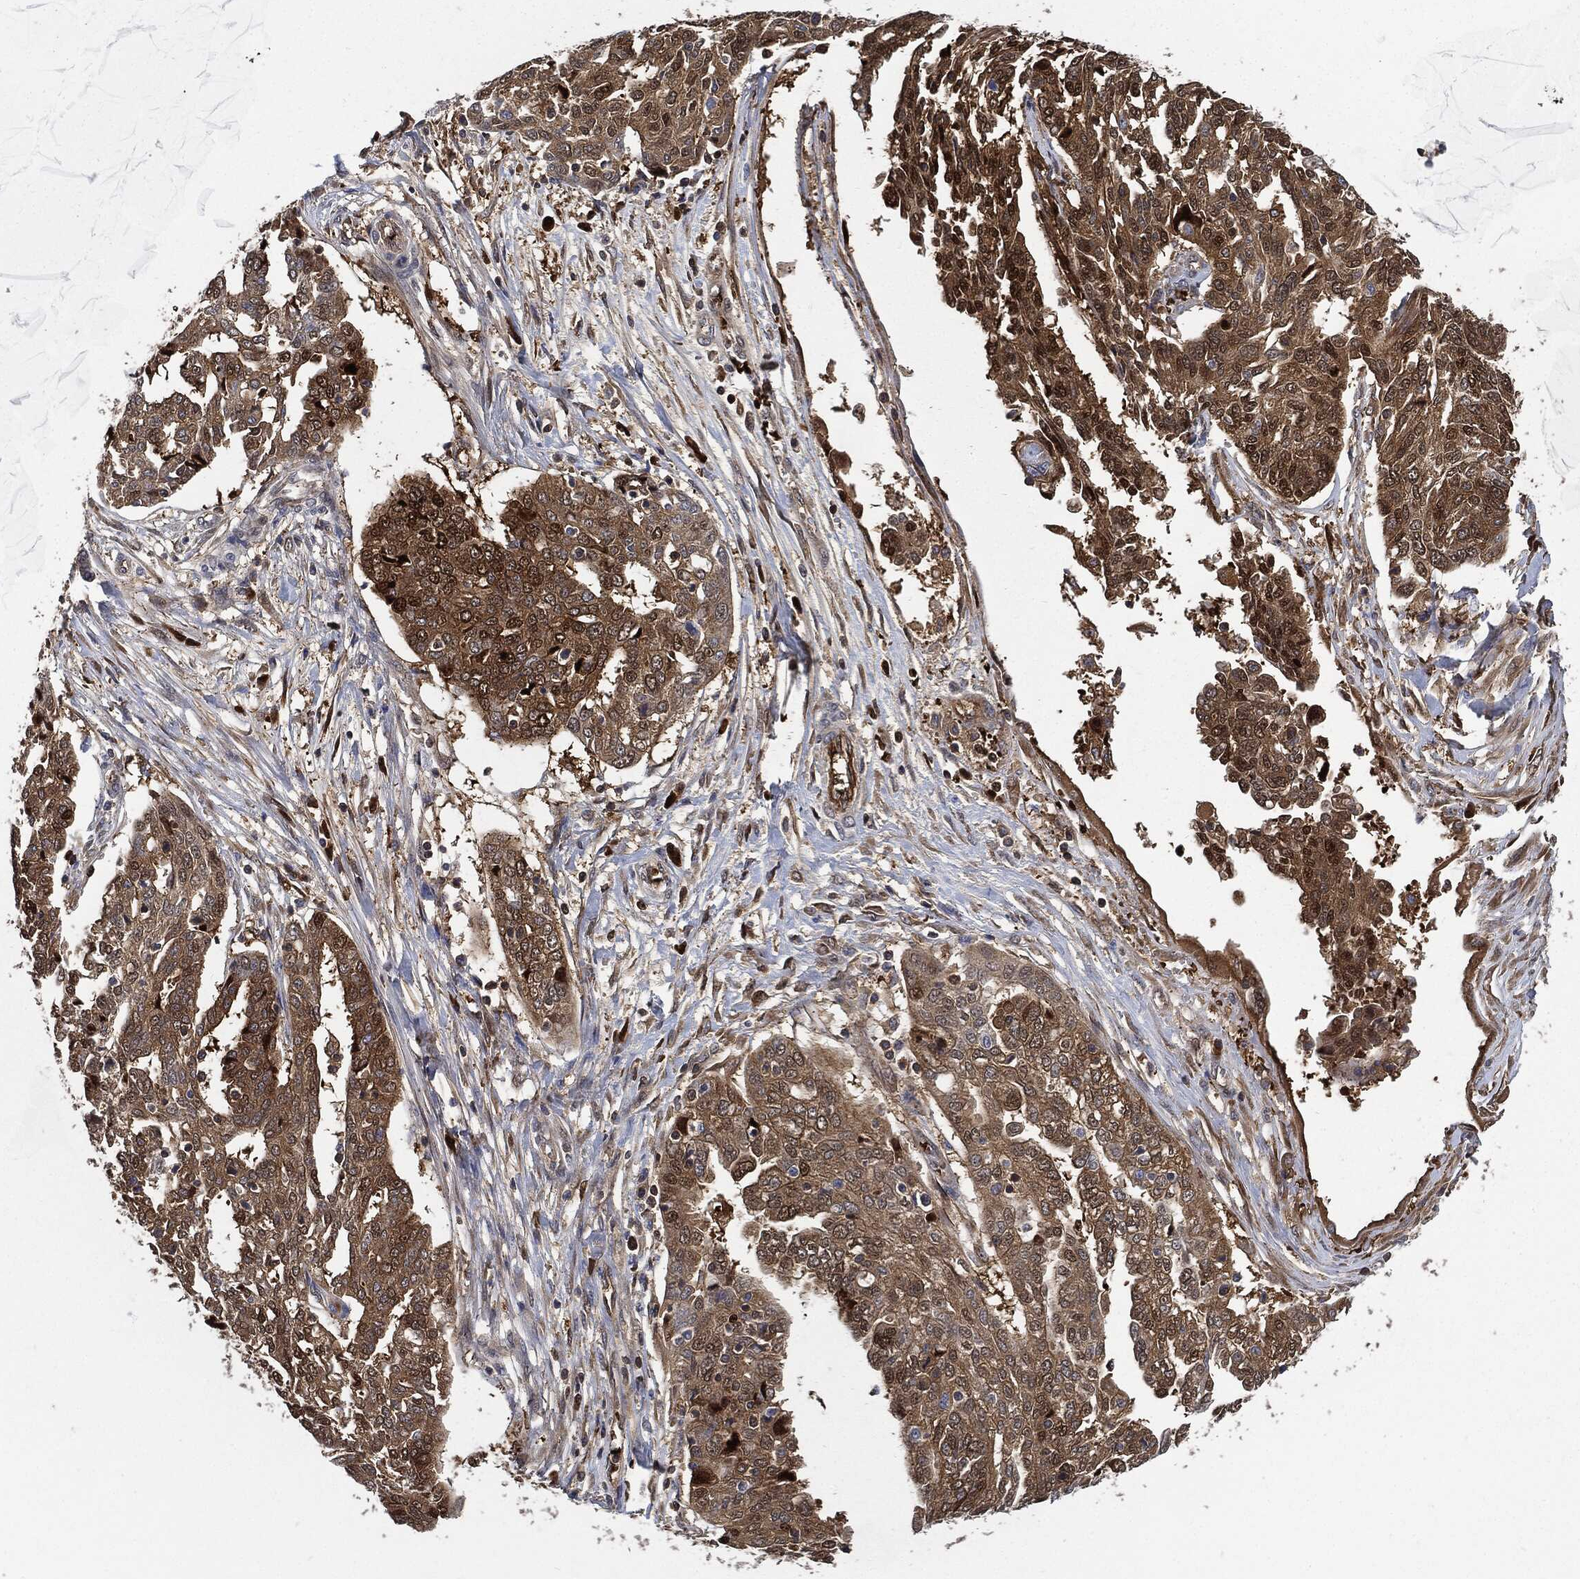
{"staining": {"intensity": "moderate", "quantity": ">75%", "location": "cytoplasmic/membranous"}, "tissue": "ovarian cancer", "cell_type": "Tumor cells", "image_type": "cancer", "snomed": [{"axis": "morphology", "description": "Cystadenocarcinoma, serous, NOS"}, {"axis": "topography", "description": "Ovary"}], "caption": "This photomicrograph demonstrates immunohistochemistry (IHC) staining of ovarian cancer (serous cystadenocarcinoma), with medium moderate cytoplasmic/membranous staining in about >75% of tumor cells.", "gene": "PRDX2", "patient": {"sex": "female", "age": 67}}